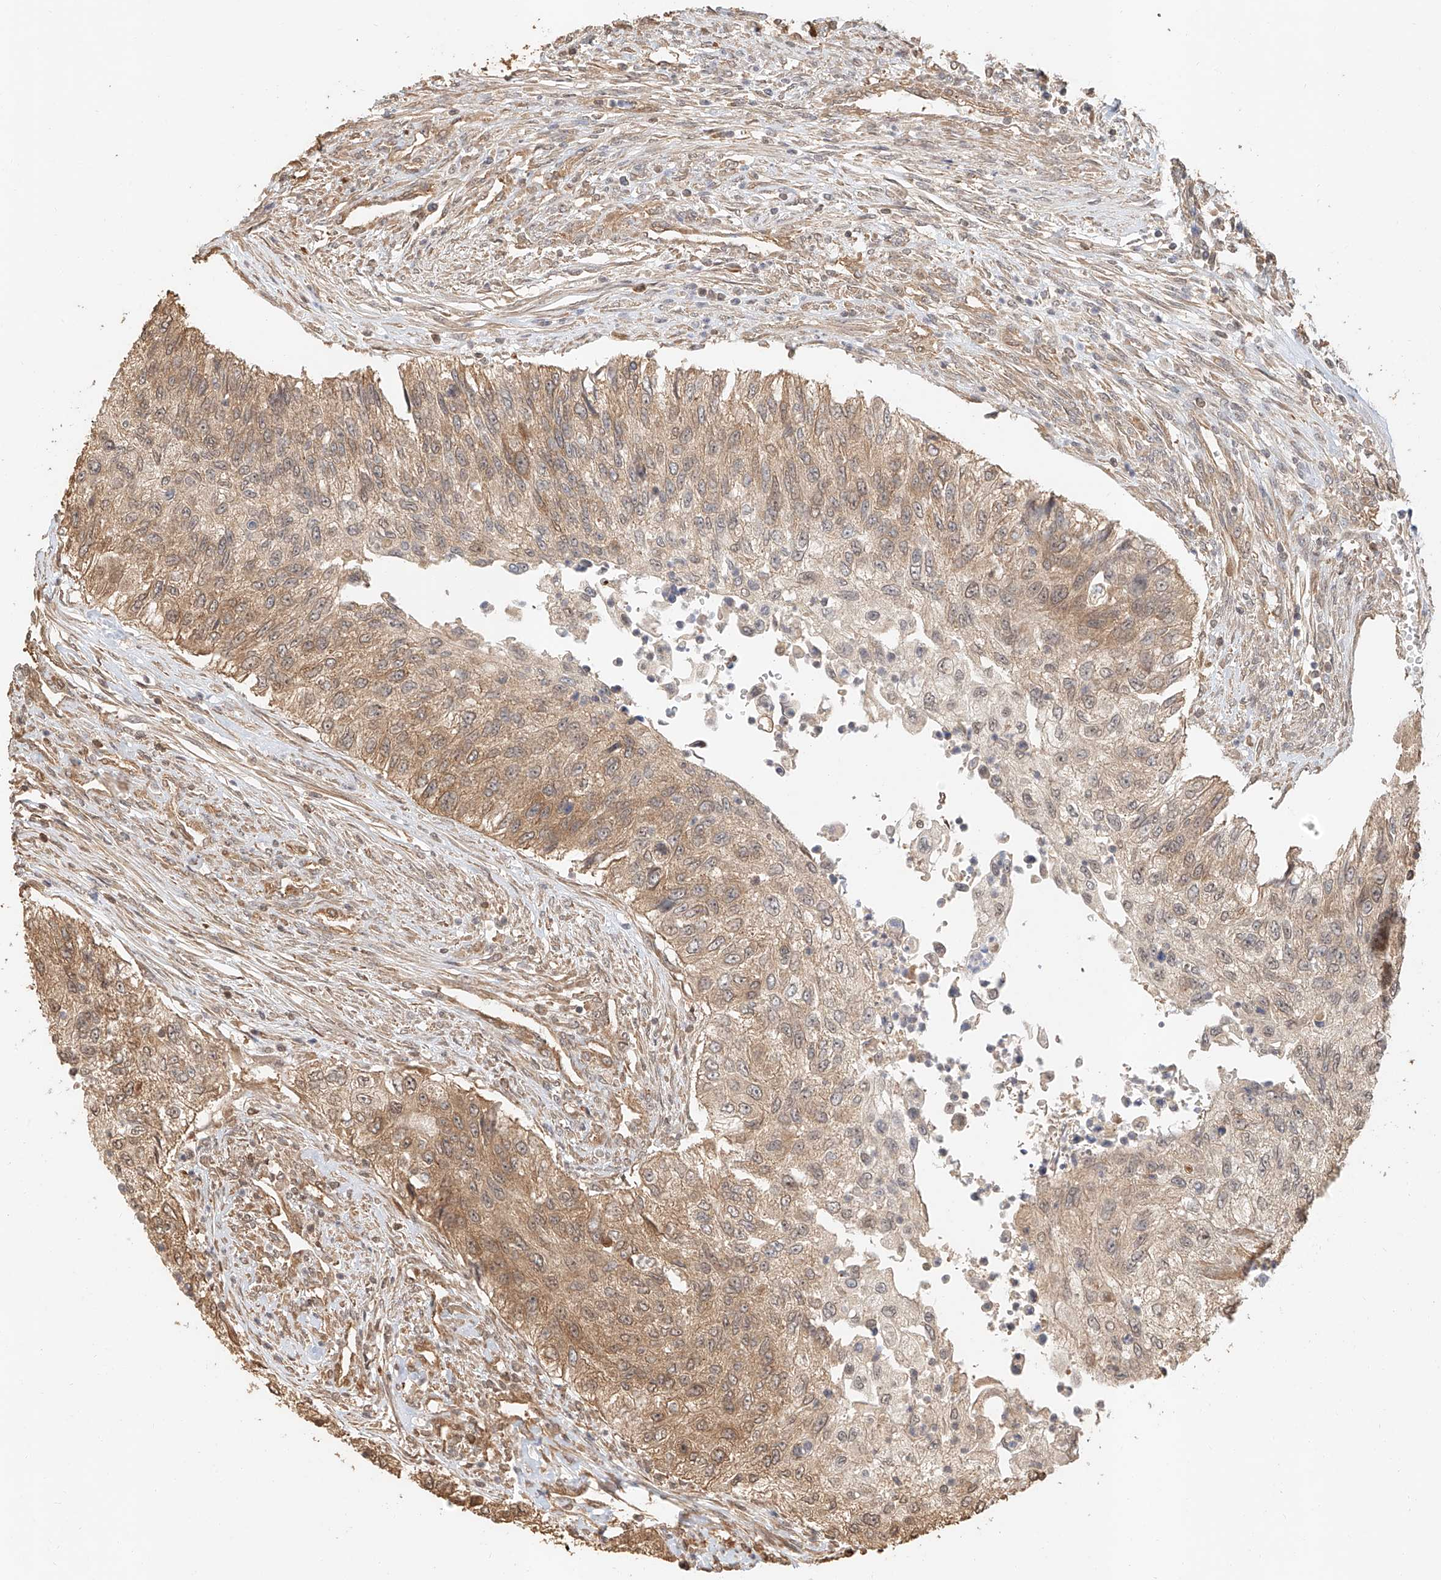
{"staining": {"intensity": "moderate", "quantity": ">75%", "location": "cytoplasmic/membranous"}, "tissue": "urothelial cancer", "cell_type": "Tumor cells", "image_type": "cancer", "snomed": [{"axis": "morphology", "description": "Urothelial carcinoma, High grade"}, {"axis": "topography", "description": "Urinary bladder"}], "caption": "DAB (3,3'-diaminobenzidine) immunohistochemical staining of human high-grade urothelial carcinoma exhibits moderate cytoplasmic/membranous protein positivity in approximately >75% of tumor cells.", "gene": "NAP1L1", "patient": {"sex": "female", "age": 60}}